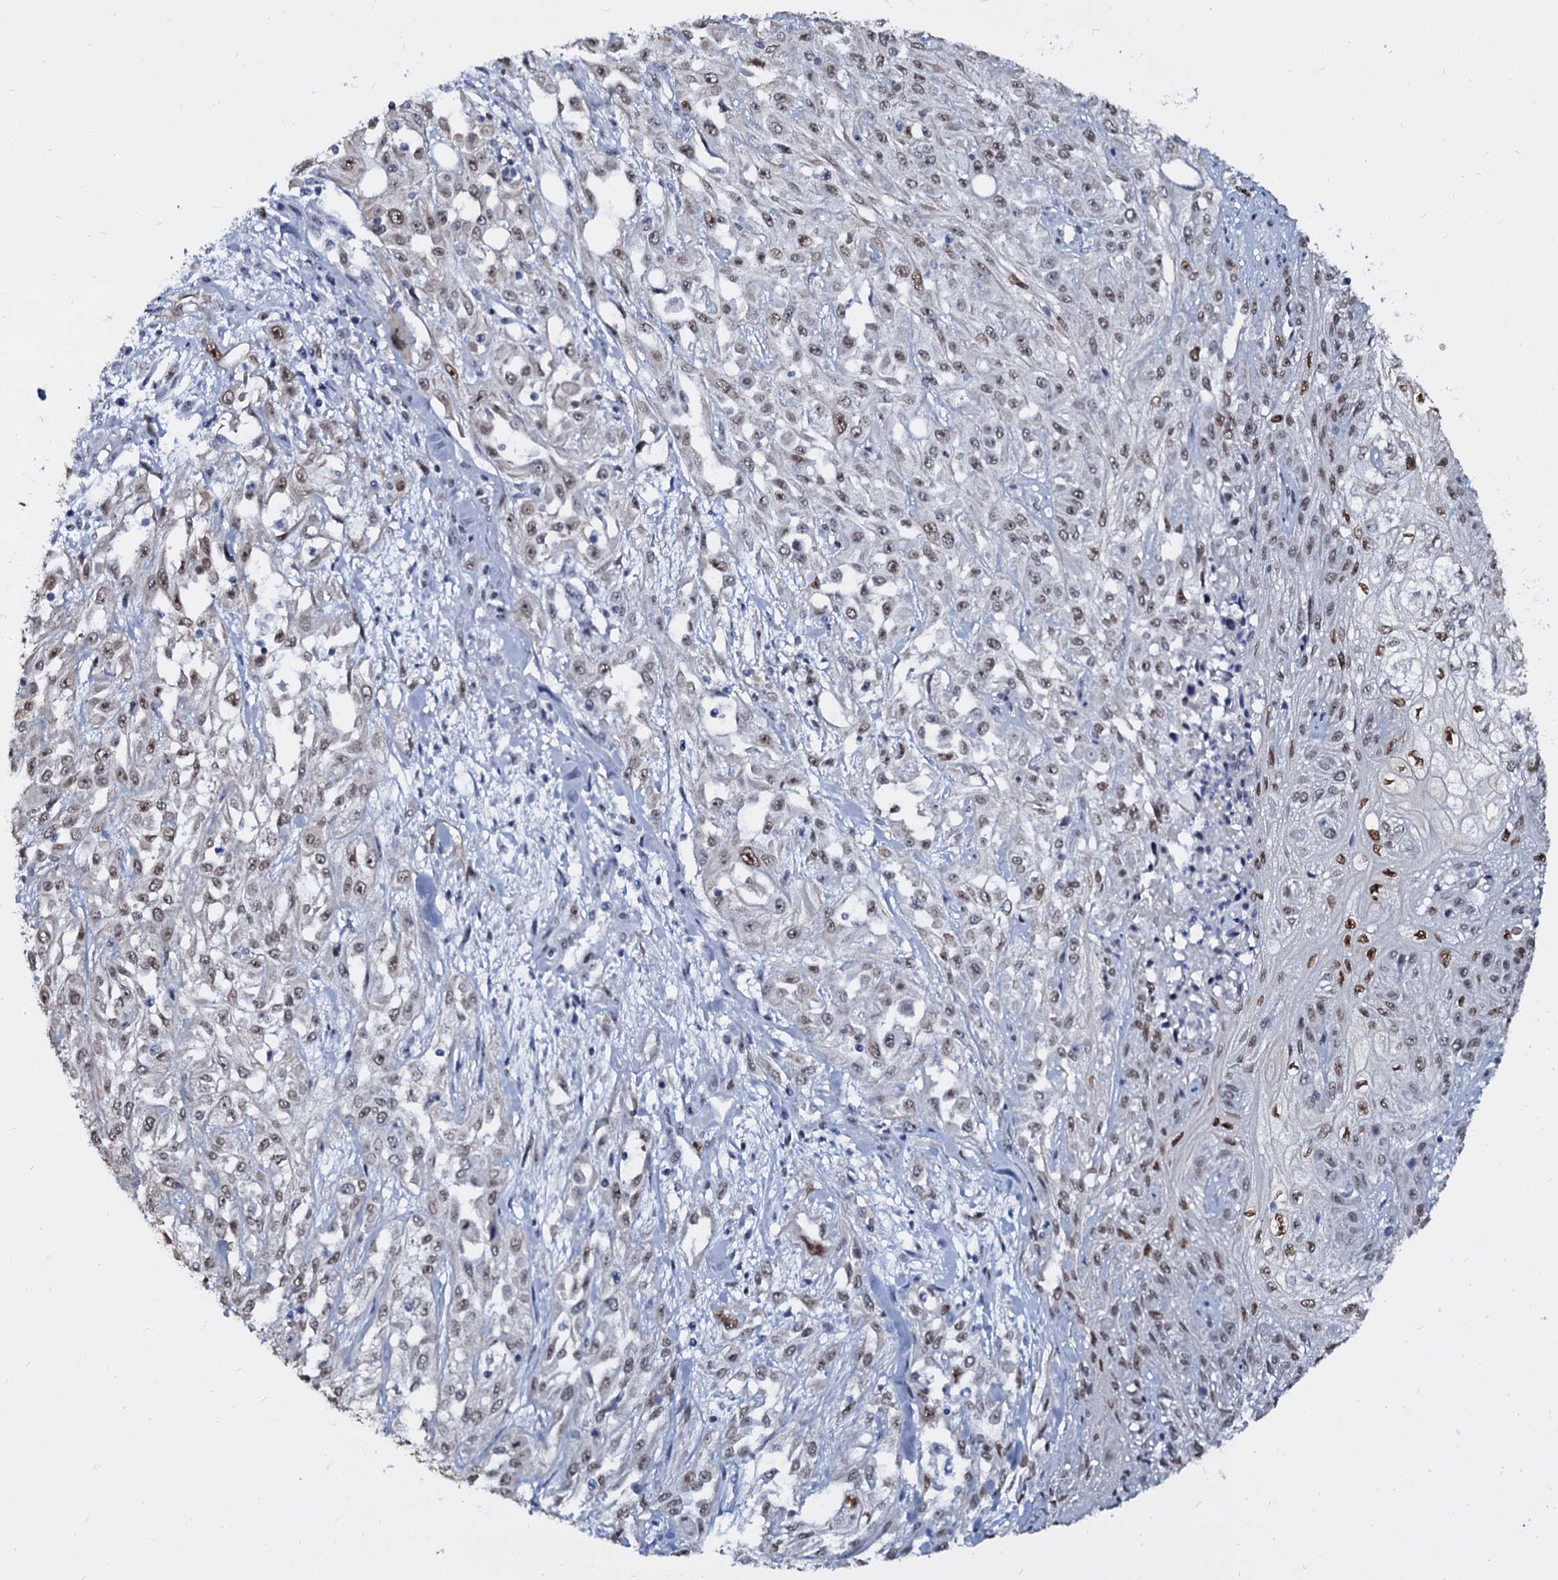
{"staining": {"intensity": "weak", "quantity": ">75%", "location": "nuclear"}, "tissue": "skin cancer", "cell_type": "Tumor cells", "image_type": "cancer", "snomed": [{"axis": "morphology", "description": "Squamous cell carcinoma, NOS"}, {"axis": "morphology", "description": "Squamous cell carcinoma, metastatic, NOS"}, {"axis": "topography", "description": "Skin"}, {"axis": "topography", "description": "Lymph node"}], "caption": "Tumor cells demonstrate weak nuclear positivity in approximately >75% of cells in skin cancer.", "gene": "CMAS", "patient": {"sex": "male", "age": 75}}